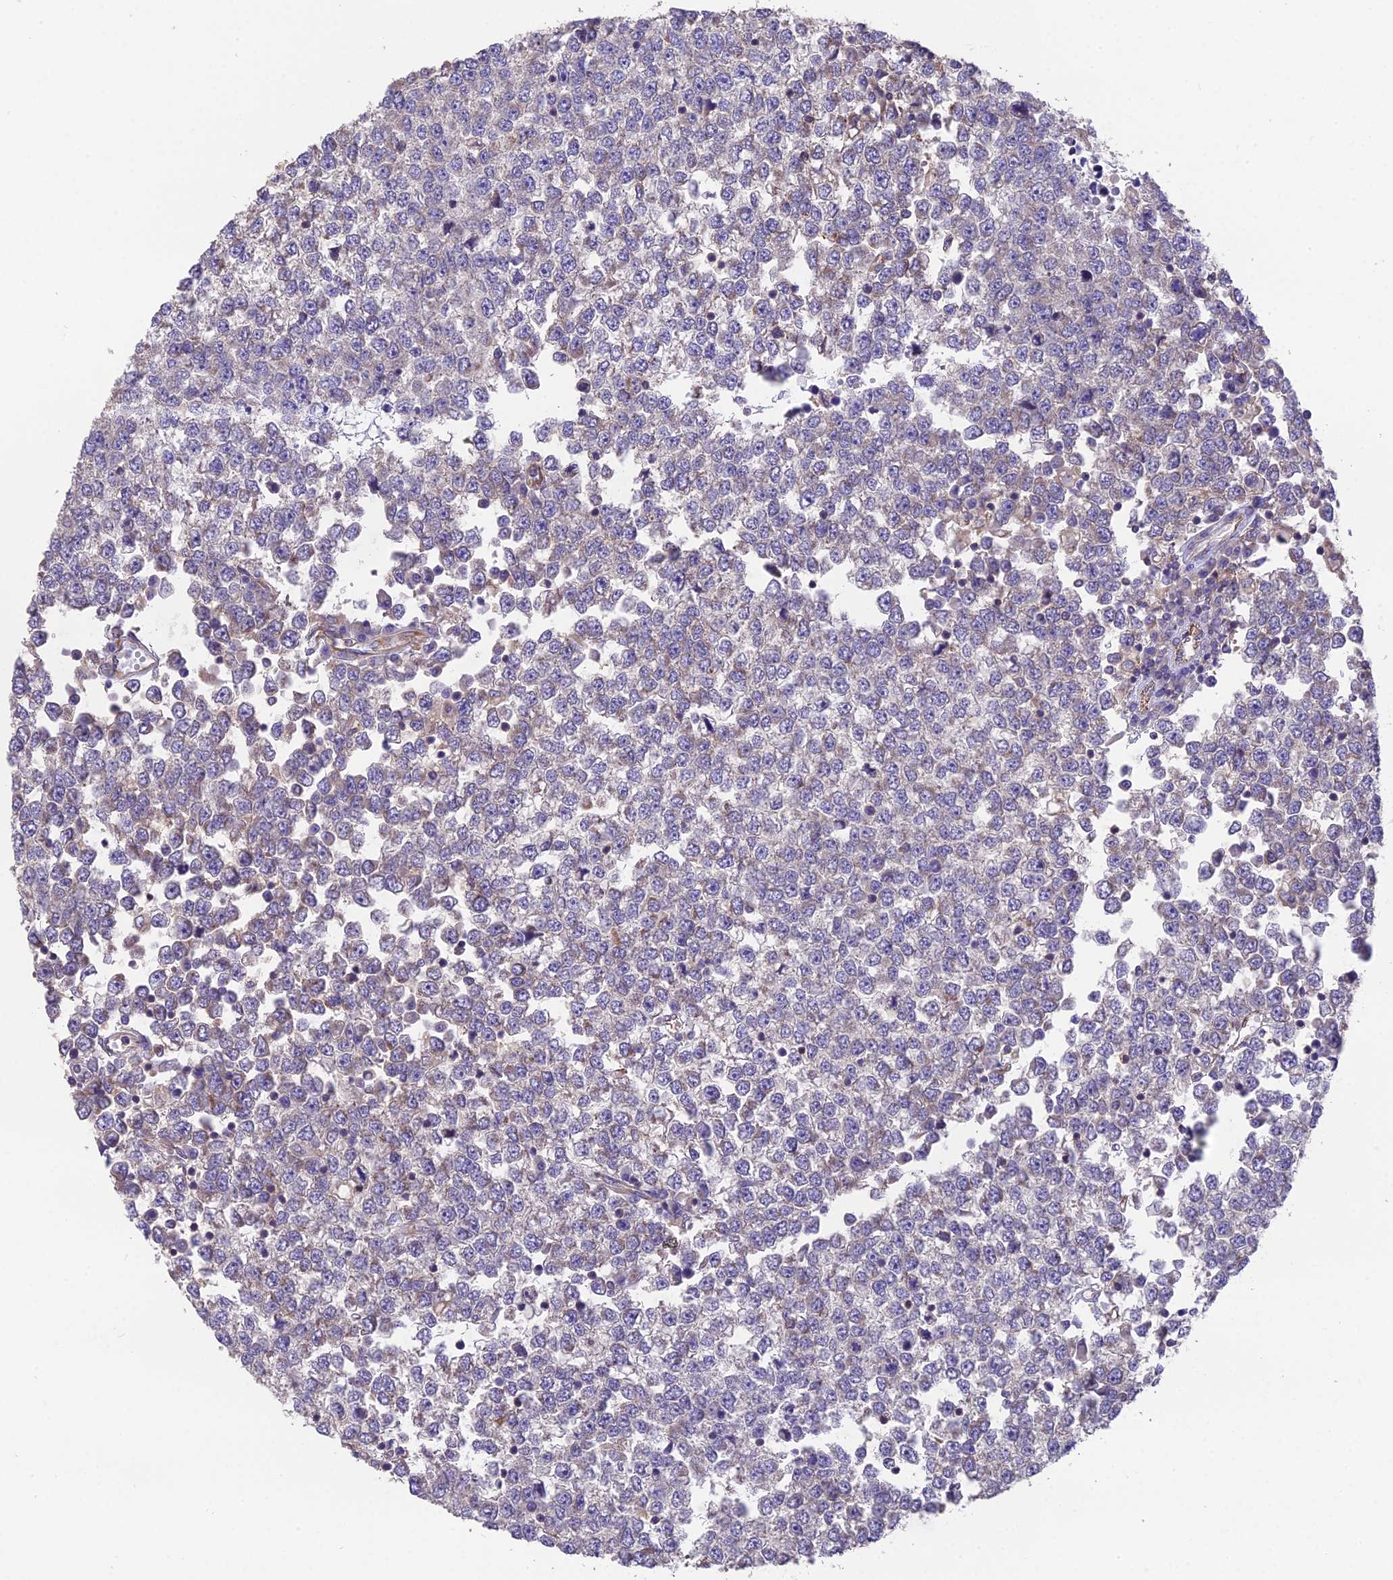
{"staining": {"intensity": "moderate", "quantity": "<25%", "location": "cytoplasmic/membranous"}, "tissue": "testis cancer", "cell_type": "Tumor cells", "image_type": "cancer", "snomed": [{"axis": "morphology", "description": "Seminoma, NOS"}, {"axis": "topography", "description": "Testis"}], "caption": "Testis cancer (seminoma) stained with DAB immunohistochemistry exhibits low levels of moderate cytoplasmic/membranous staining in approximately <25% of tumor cells. Nuclei are stained in blue.", "gene": "BLOC1S4", "patient": {"sex": "male", "age": 65}}